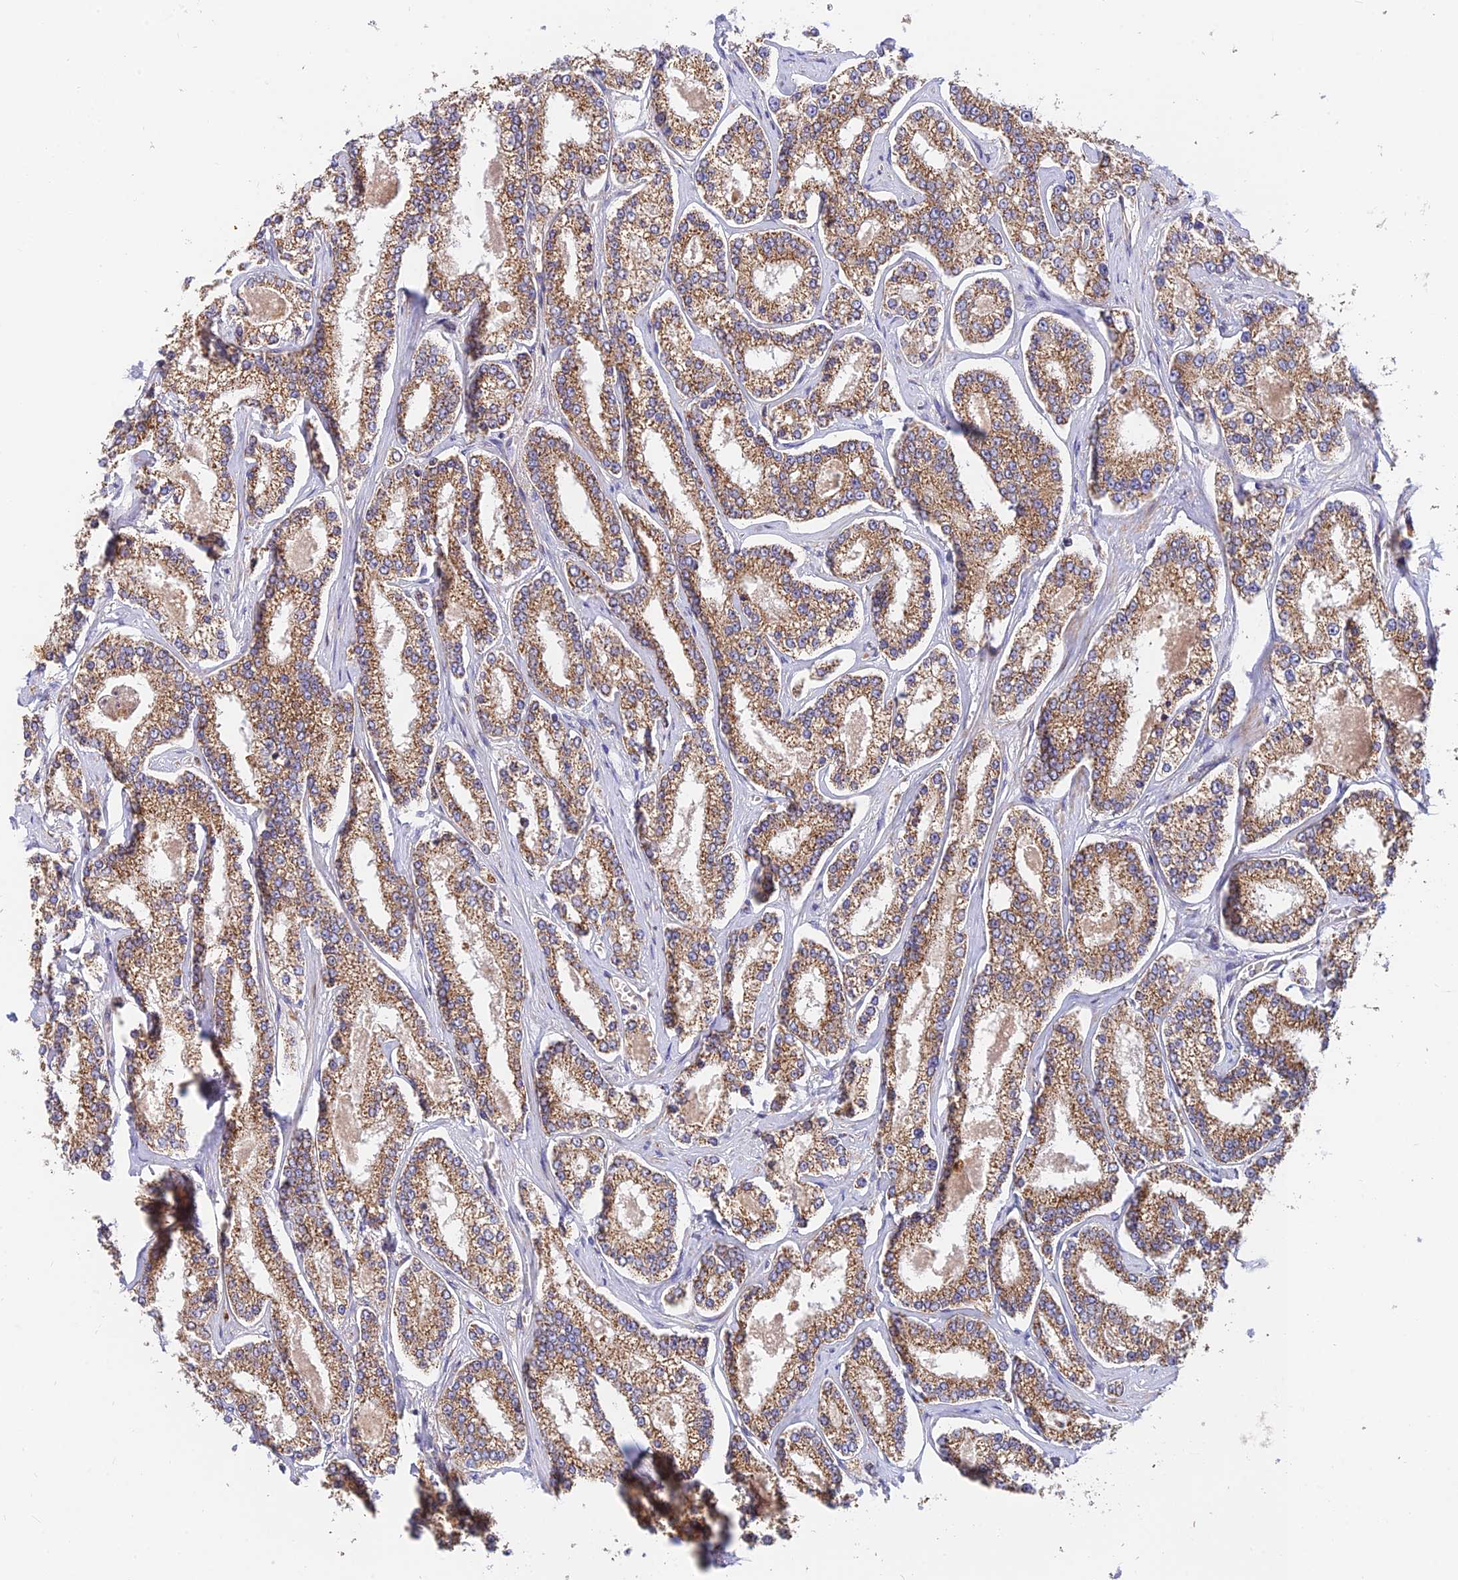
{"staining": {"intensity": "moderate", "quantity": ">75%", "location": "cytoplasmic/membranous"}, "tissue": "prostate cancer", "cell_type": "Tumor cells", "image_type": "cancer", "snomed": [{"axis": "morphology", "description": "Normal tissue, NOS"}, {"axis": "morphology", "description": "Adenocarcinoma, High grade"}, {"axis": "topography", "description": "Prostate"}], "caption": "Moderate cytoplasmic/membranous positivity is present in approximately >75% of tumor cells in prostate high-grade adenocarcinoma. (brown staining indicates protein expression, while blue staining denotes nuclei).", "gene": "PODNL1", "patient": {"sex": "male", "age": 83}}